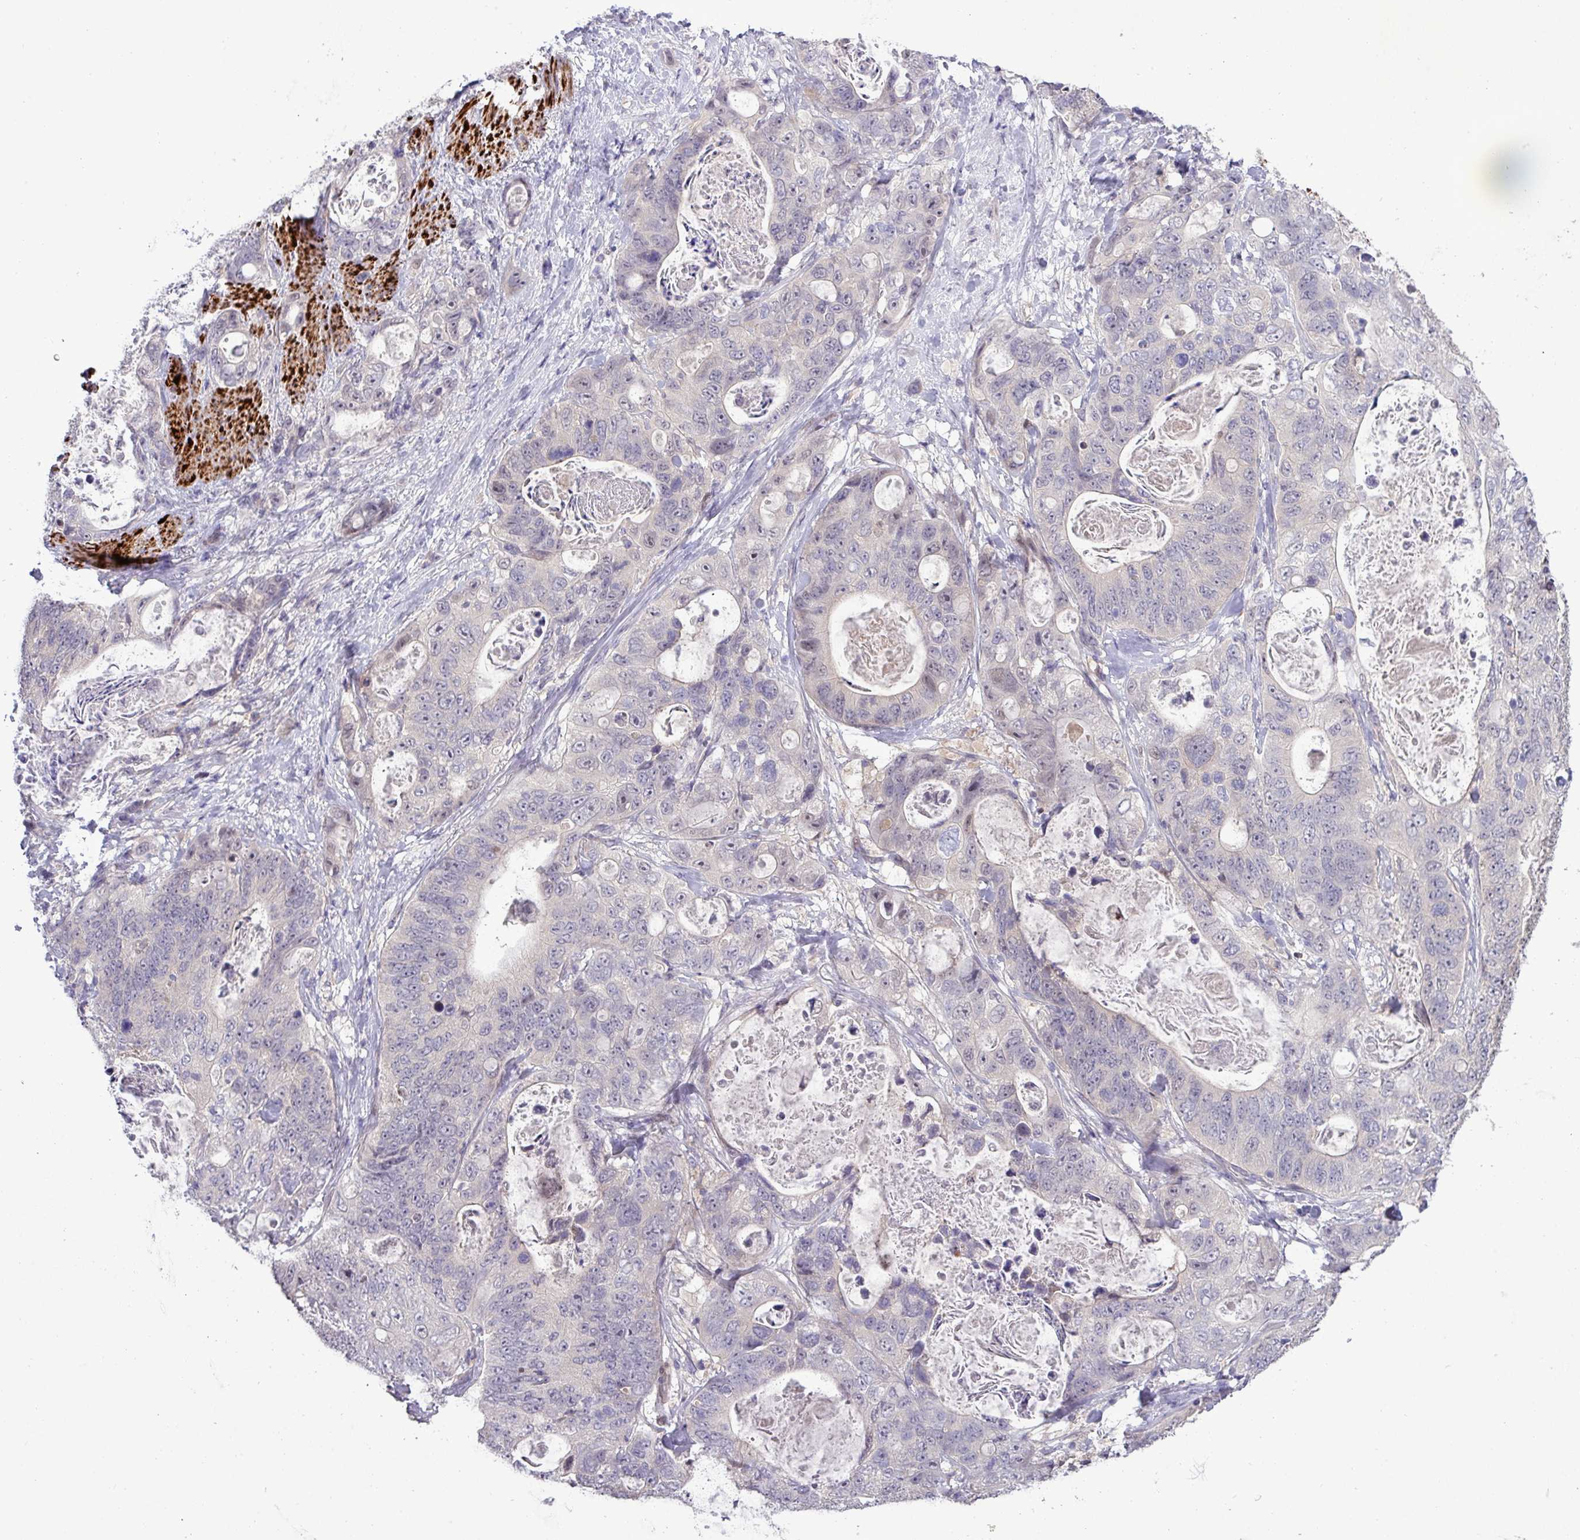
{"staining": {"intensity": "negative", "quantity": "none", "location": "none"}, "tissue": "stomach cancer", "cell_type": "Tumor cells", "image_type": "cancer", "snomed": [{"axis": "morphology", "description": "Normal tissue, NOS"}, {"axis": "morphology", "description": "Adenocarcinoma, NOS"}, {"axis": "topography", "description": "Stomach"}], "caption": "High power microscopy micrograph of an IHC image of stomach cancer, revealing no significant positivity in tumor cells.", "gene": "RIPPLY1", "patient": {"sex": "female", "age": 89}}